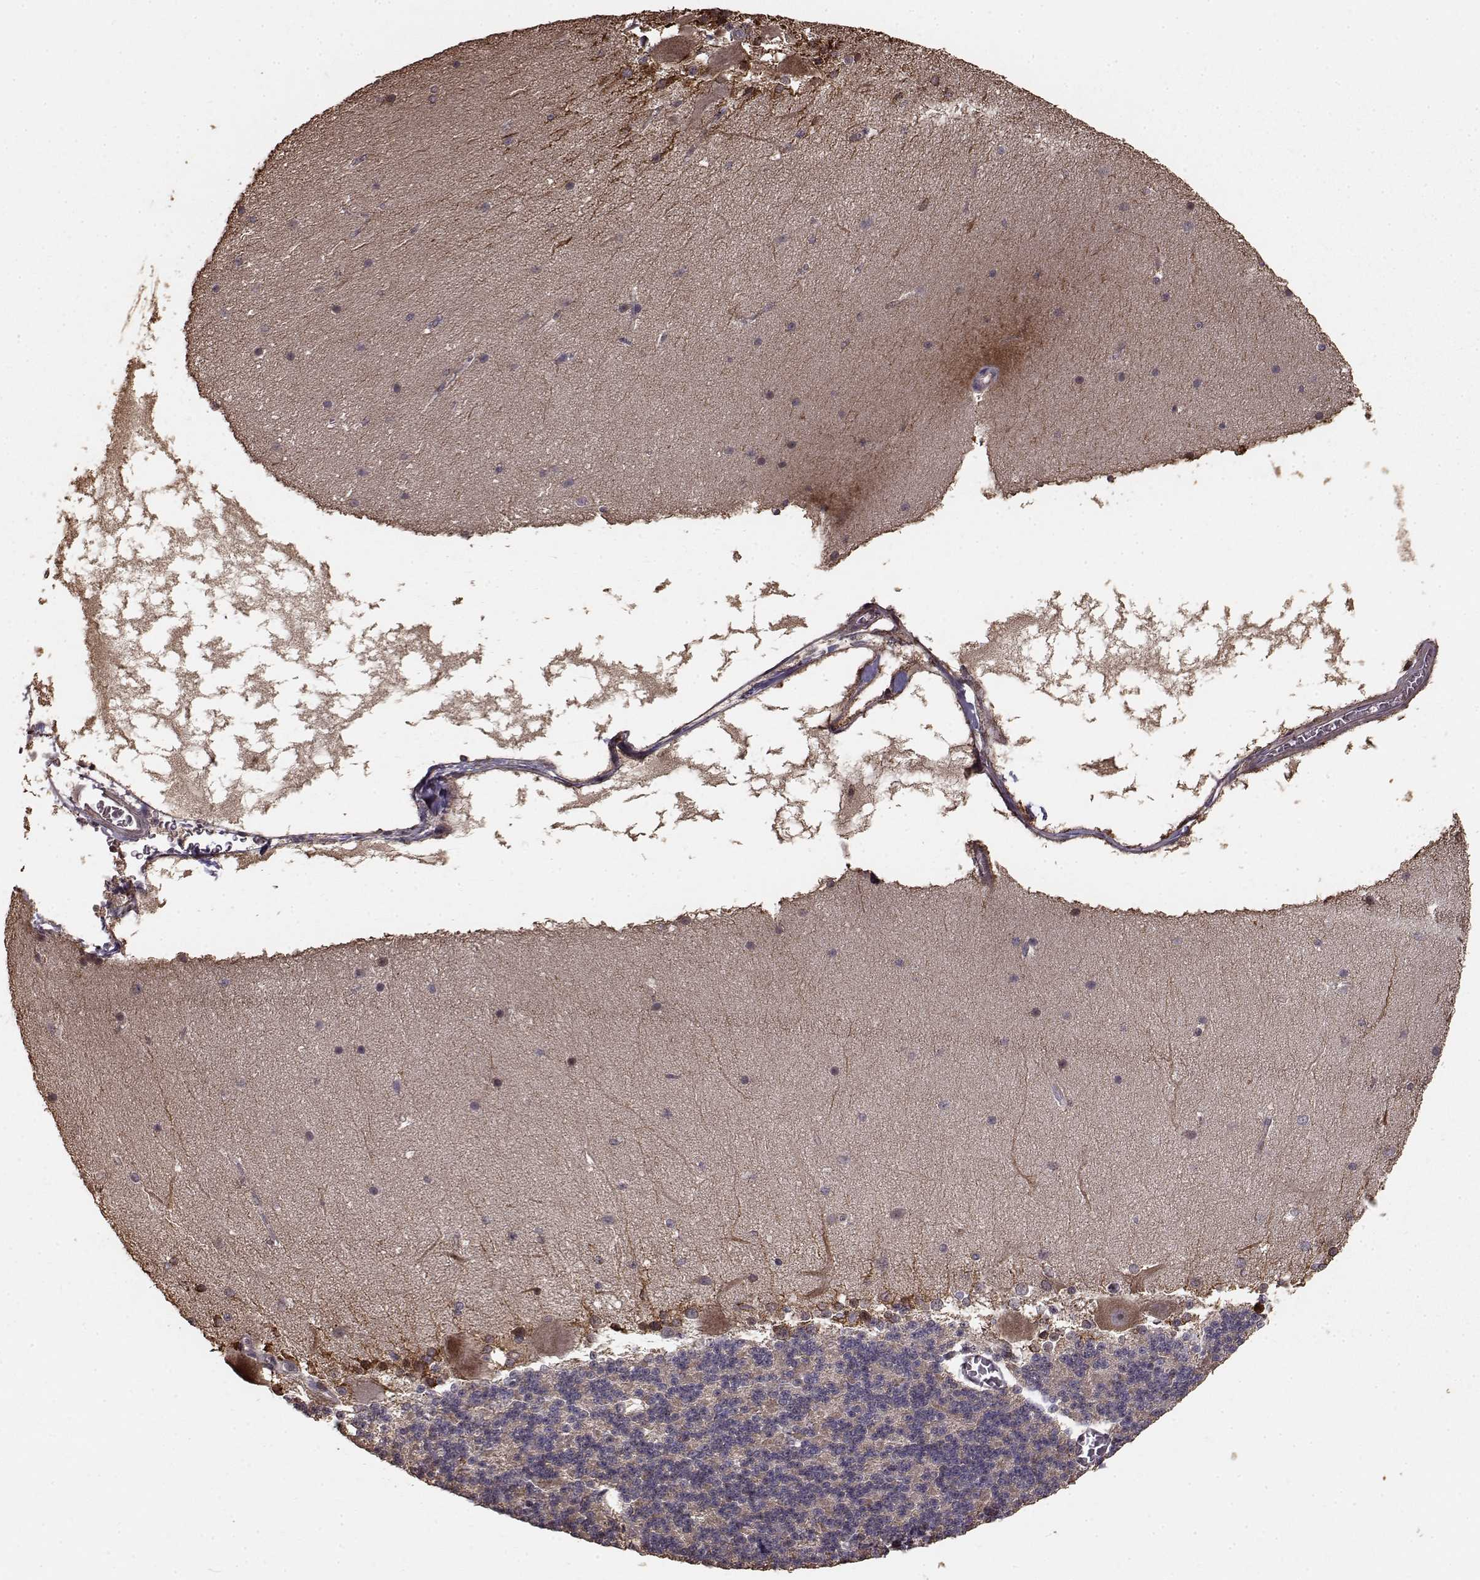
{"staining": {"intensity": "weak", "quantity": "25%-75%", "location": "cytoplasmic/membranous"}, "tissue": "cerebellum", "cell_type": "Cells in granular layer", "image_type": "normal", "snomed": [{"axis": "morphology", "description": "Normal tissue, NOS"}, {"axis": "topography", "description": "Cerebellum"}], "caption": "This histopathology image demonstrates benign cerebellum stained with immunohistochemistry (IHC) to label a protein in brown. The cytoplasmic/membranous of cells in granular layer show weak positivity for the protein. Nuclei are counter-stained blue.", "gene": "USP15", "patient": {"sex": "female", "age": 19}}